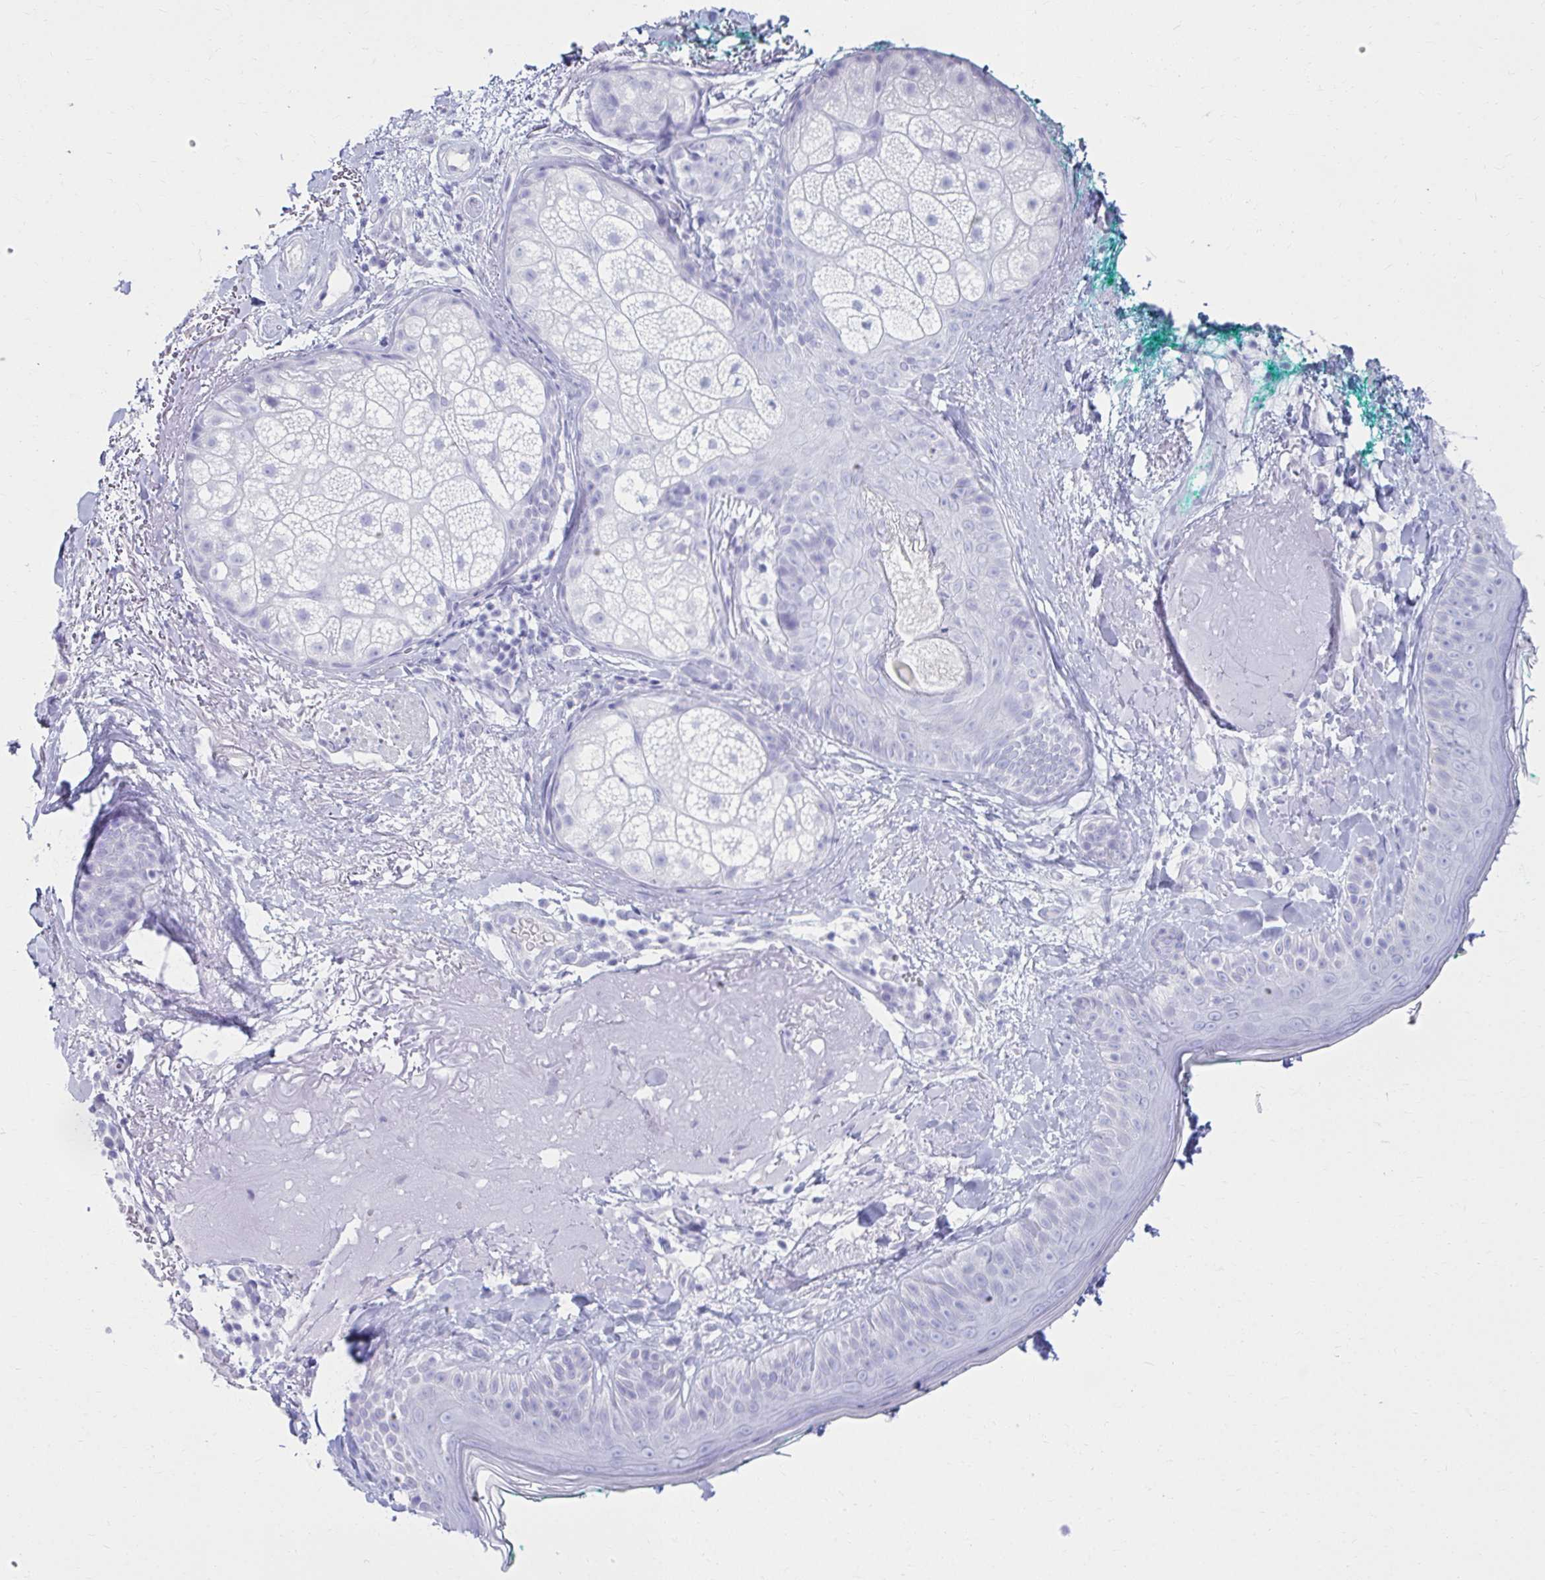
{"staining": {"intensity": "negative", "quantity": "none", "location": "none"}, "tissue": "skin", "cell_type": "Fibroblasts", "image_type": "normal", "snomed": [{"axis": "morphology", "description": "Normal tissue, NOS"}, {"axis": "topography", "description": "Skin"}], "caption": "The image demonstrates no staining of fibroblasts in normal skin. (DAB IHC with hematoxylin counter stain).", "gene": "ATP4B", "patient": {"sex": "male", "age": 73}}